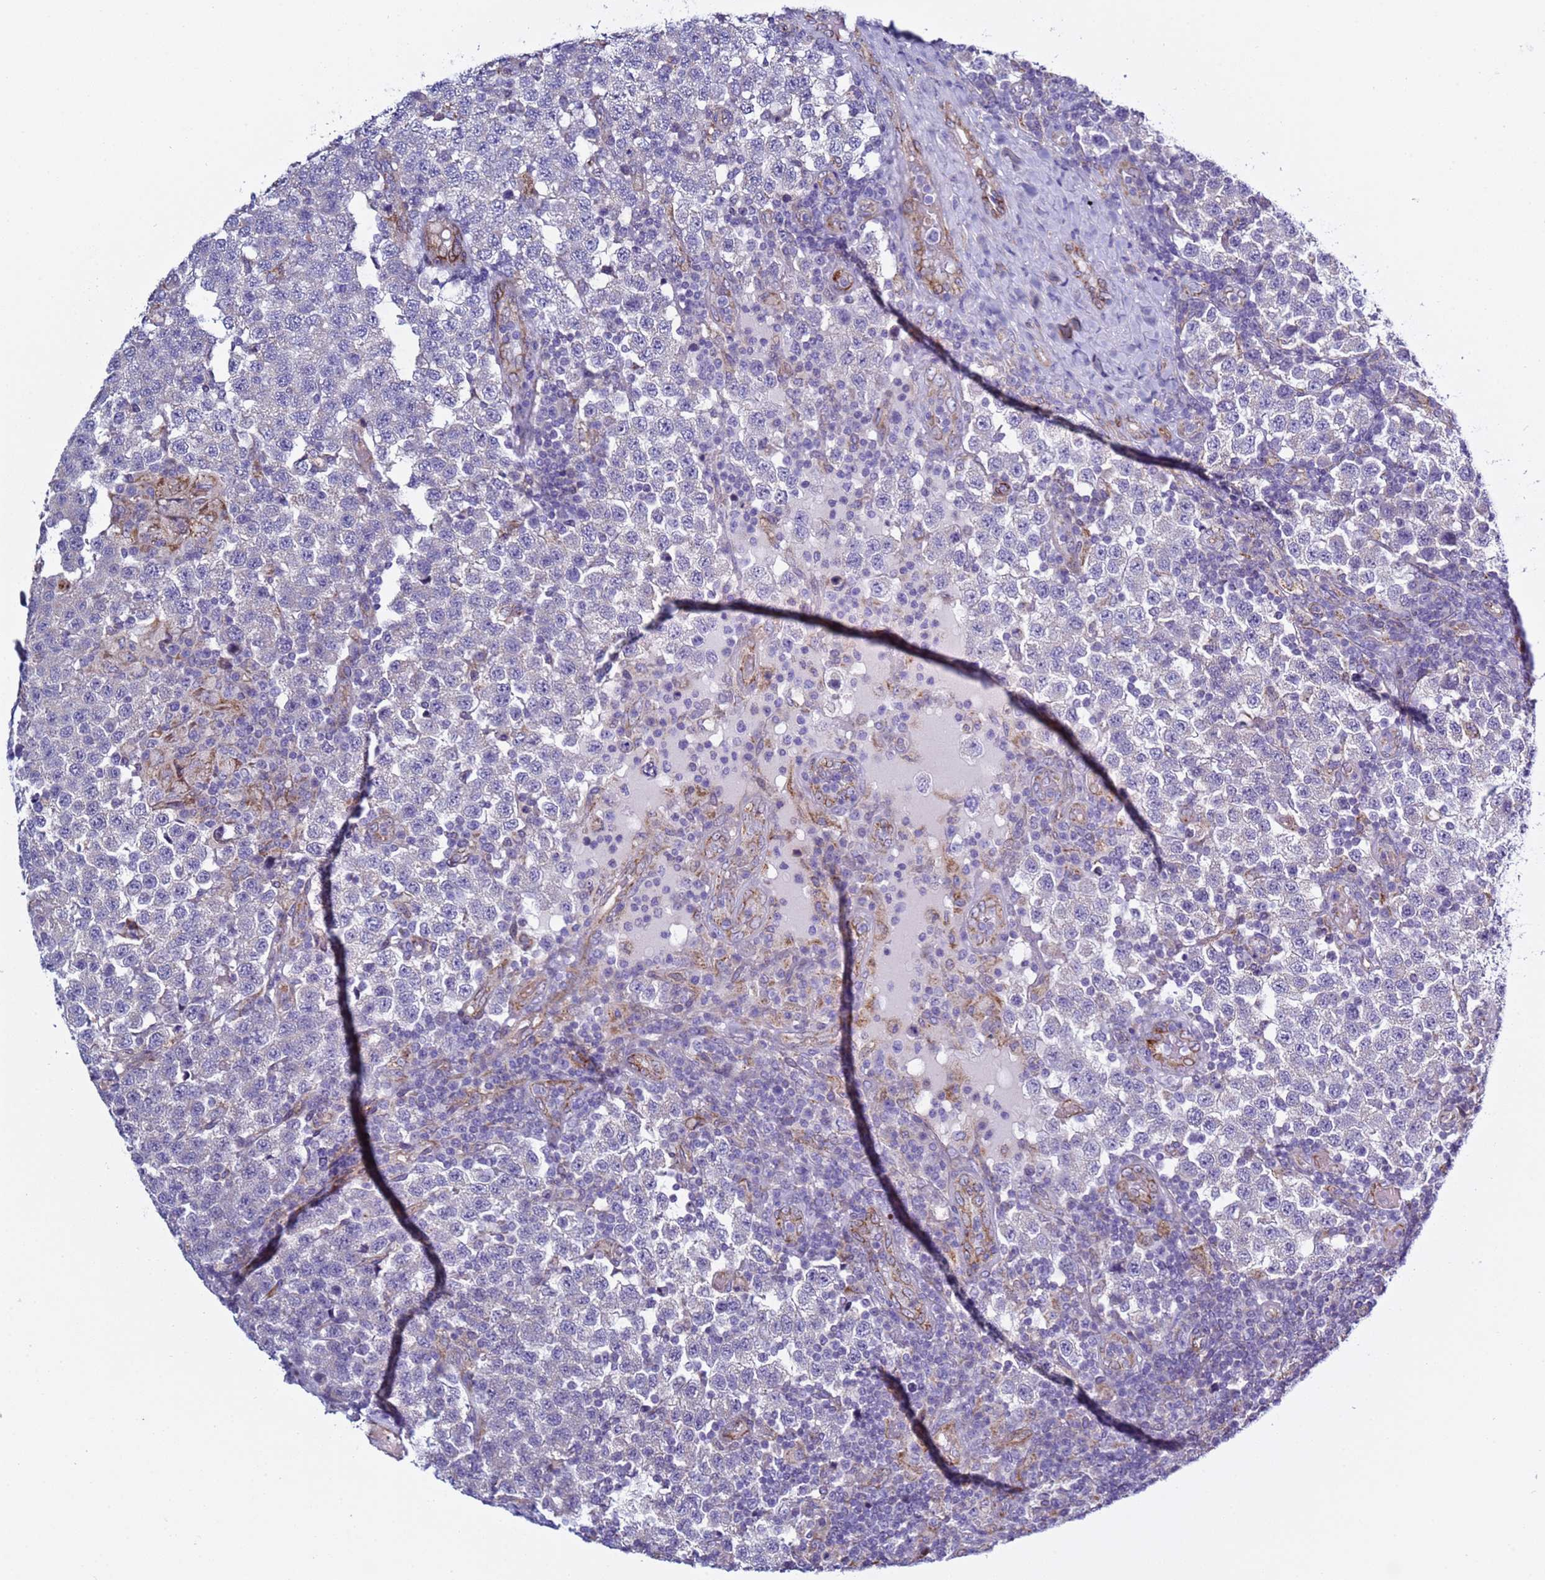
{"staining": {"intensity": "negative", "quantity": "none", "location": "none"}, "tissue": "testis cancer", "cell_type": "Tumor cells", "image_type": "cancer", "snomed": [{"axis": "morphology", "description": "Seminoma, NOS"}, {"axis": "topography", "description": "Testis"}], "caption": "The photomicrograph reveals no staining of tumor cells in testis cancer.", "gene": "ABHD17B", "patient": {"sex": "male", "age": 34}}